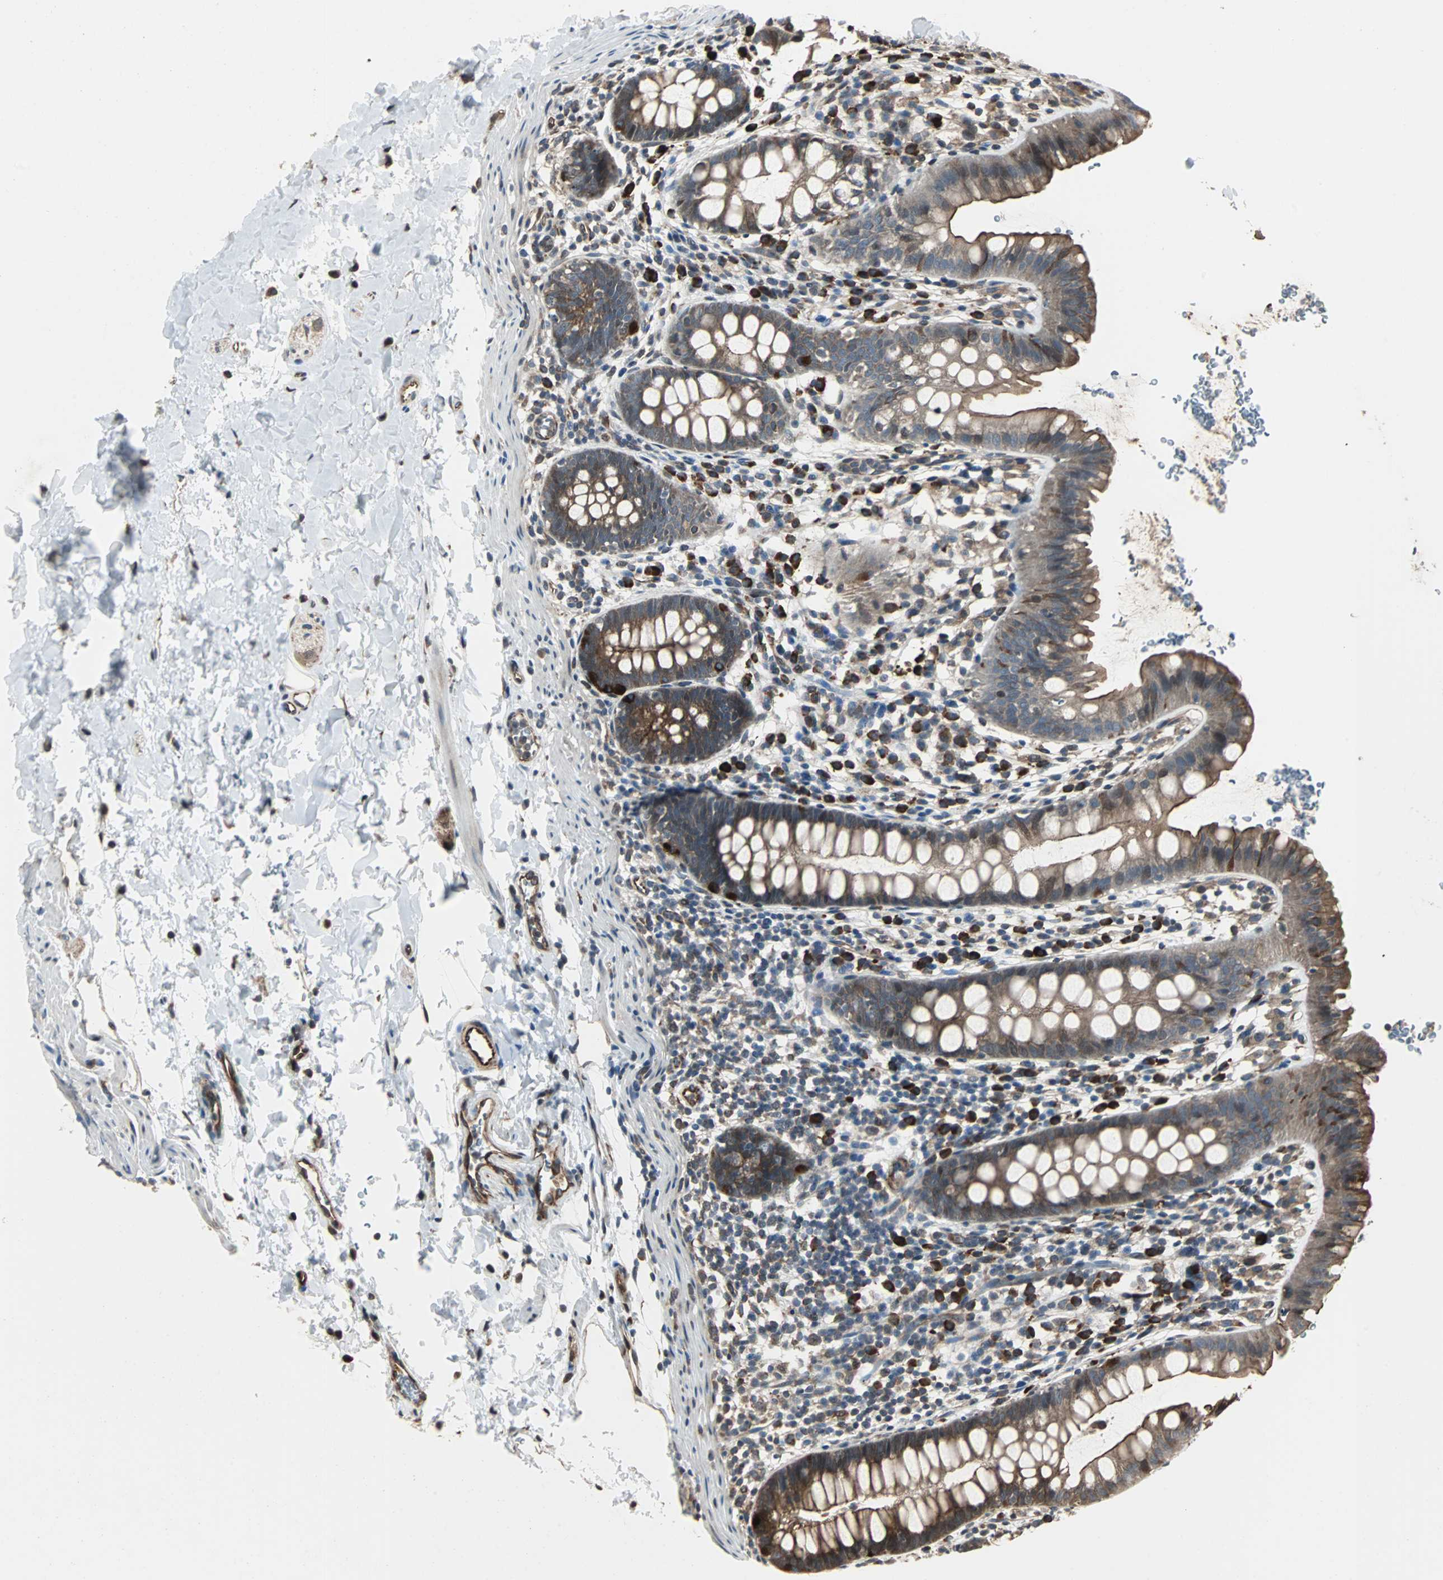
{"staining": {"intensity": "moderate", "quantity": ">75%", "location": "cytoplasmic/membranous"}, "tissue": "rectum", "cell_type": "Glandular cells", "image_type": "normal", "snomed": [{"axis": "morphology", "description": "Normal tissue, NOS"}, {"axis": "topography", "description": "Rectum"}], "caption": "Immunohistochemical staining of normal rectum reveals medium levels of moderate cytoplasmic/membranous staining in about >75% of glandular cells. (DAB (3,3'-diaminobenzidine) = brown stain, brightfield microscopy at high magnification).", "gene": "CHP1", "patient": {"sex": "female", "age": 24}}